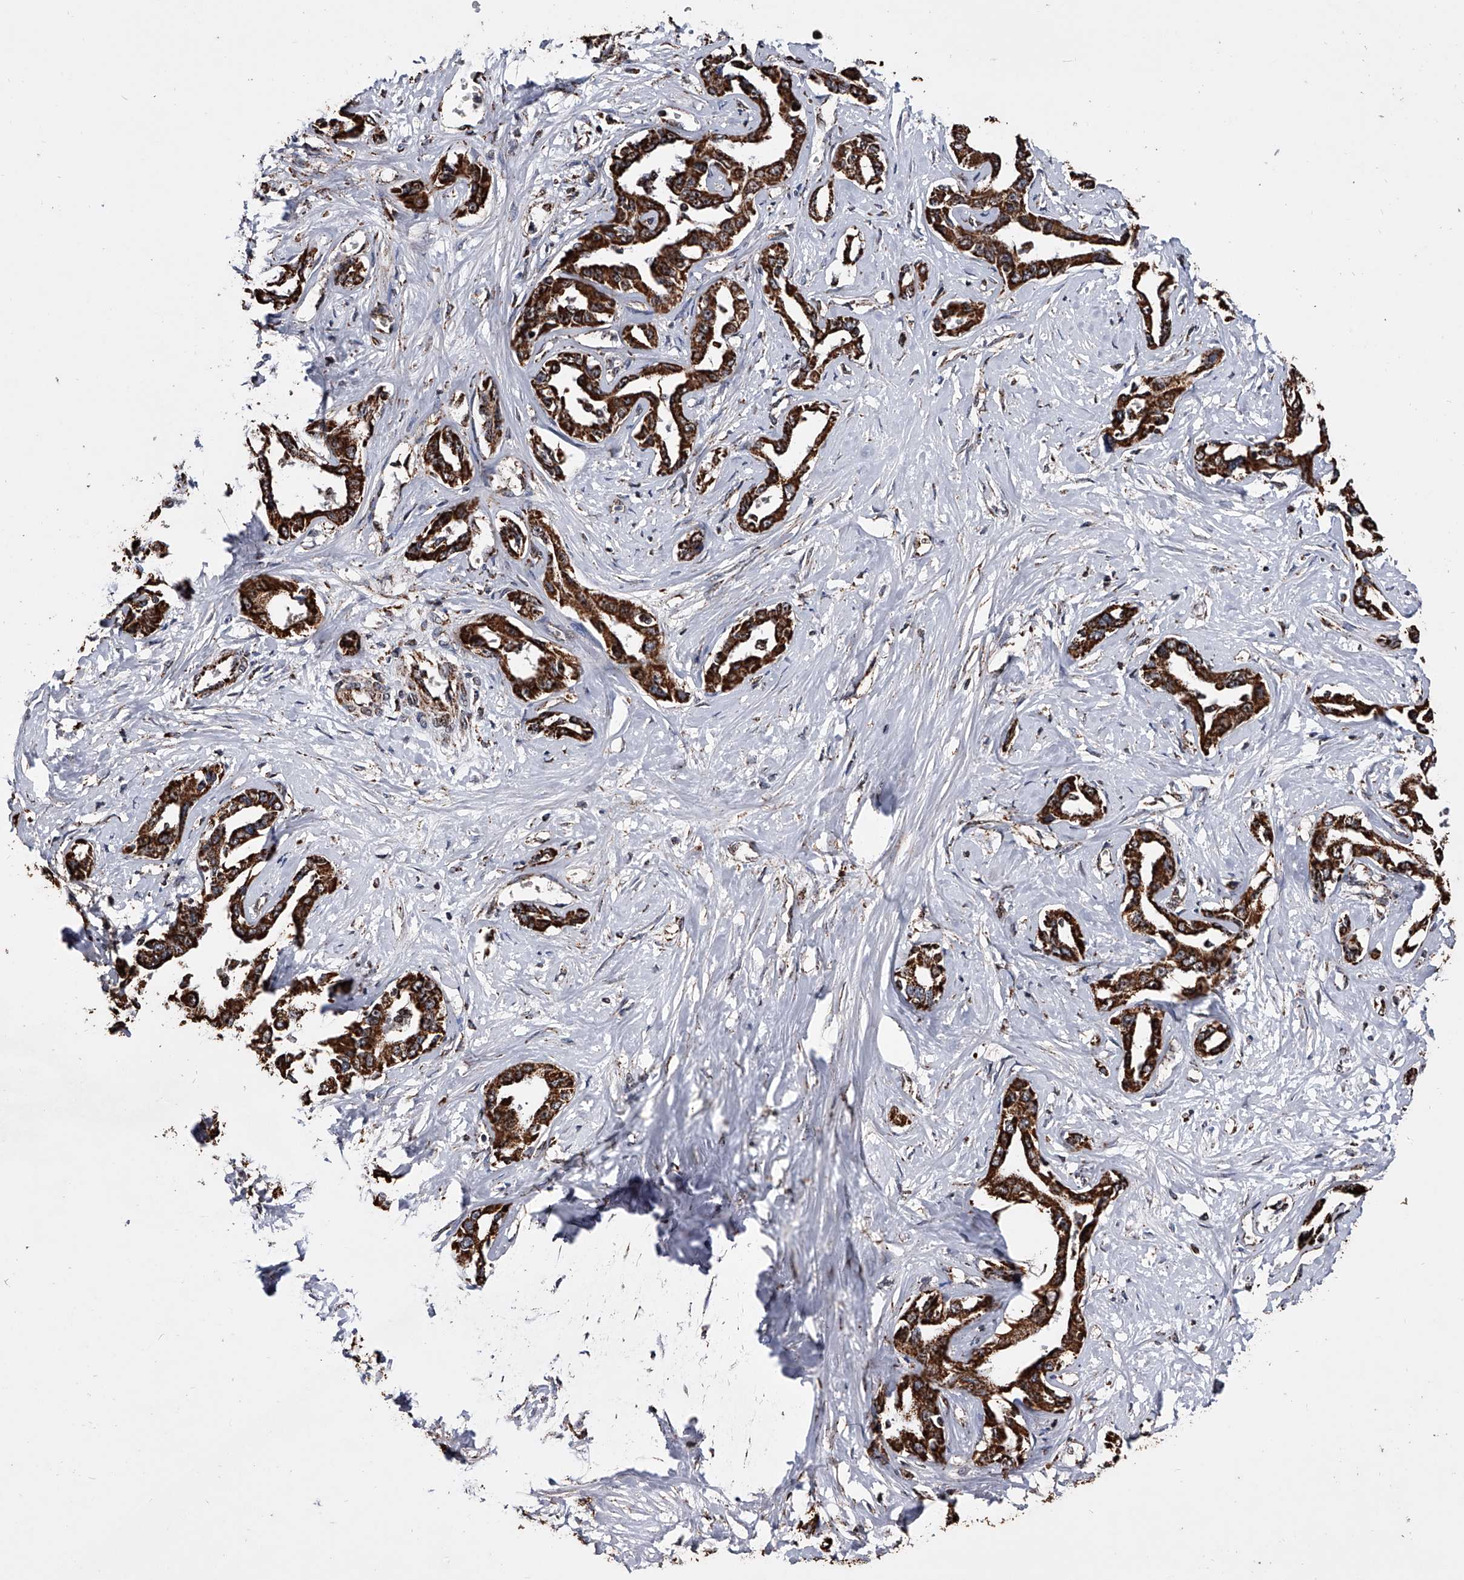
{"staining": {"intensity": "strong", "quantity": ">75%", "location": "cytoplasmic/membranous,nuclear"}, "tissue": "liver cancer", "cell_type": "Tumor cells", "image_type": "cancer", "snomed": [{"axis": "morphology", "description": "Cholangiocarcinoma"}, {"axis": "topography", "description": "Liver"}], "caption": "Immunohistochemical staining of liver cancer demonstrates high levels of strong cytoplasmic/membranous and nuclear protein positivity in approximately >75% of tumor cells.", "gene": "SMPDL3A", "patient": {"sex": "male", "age": 59}}